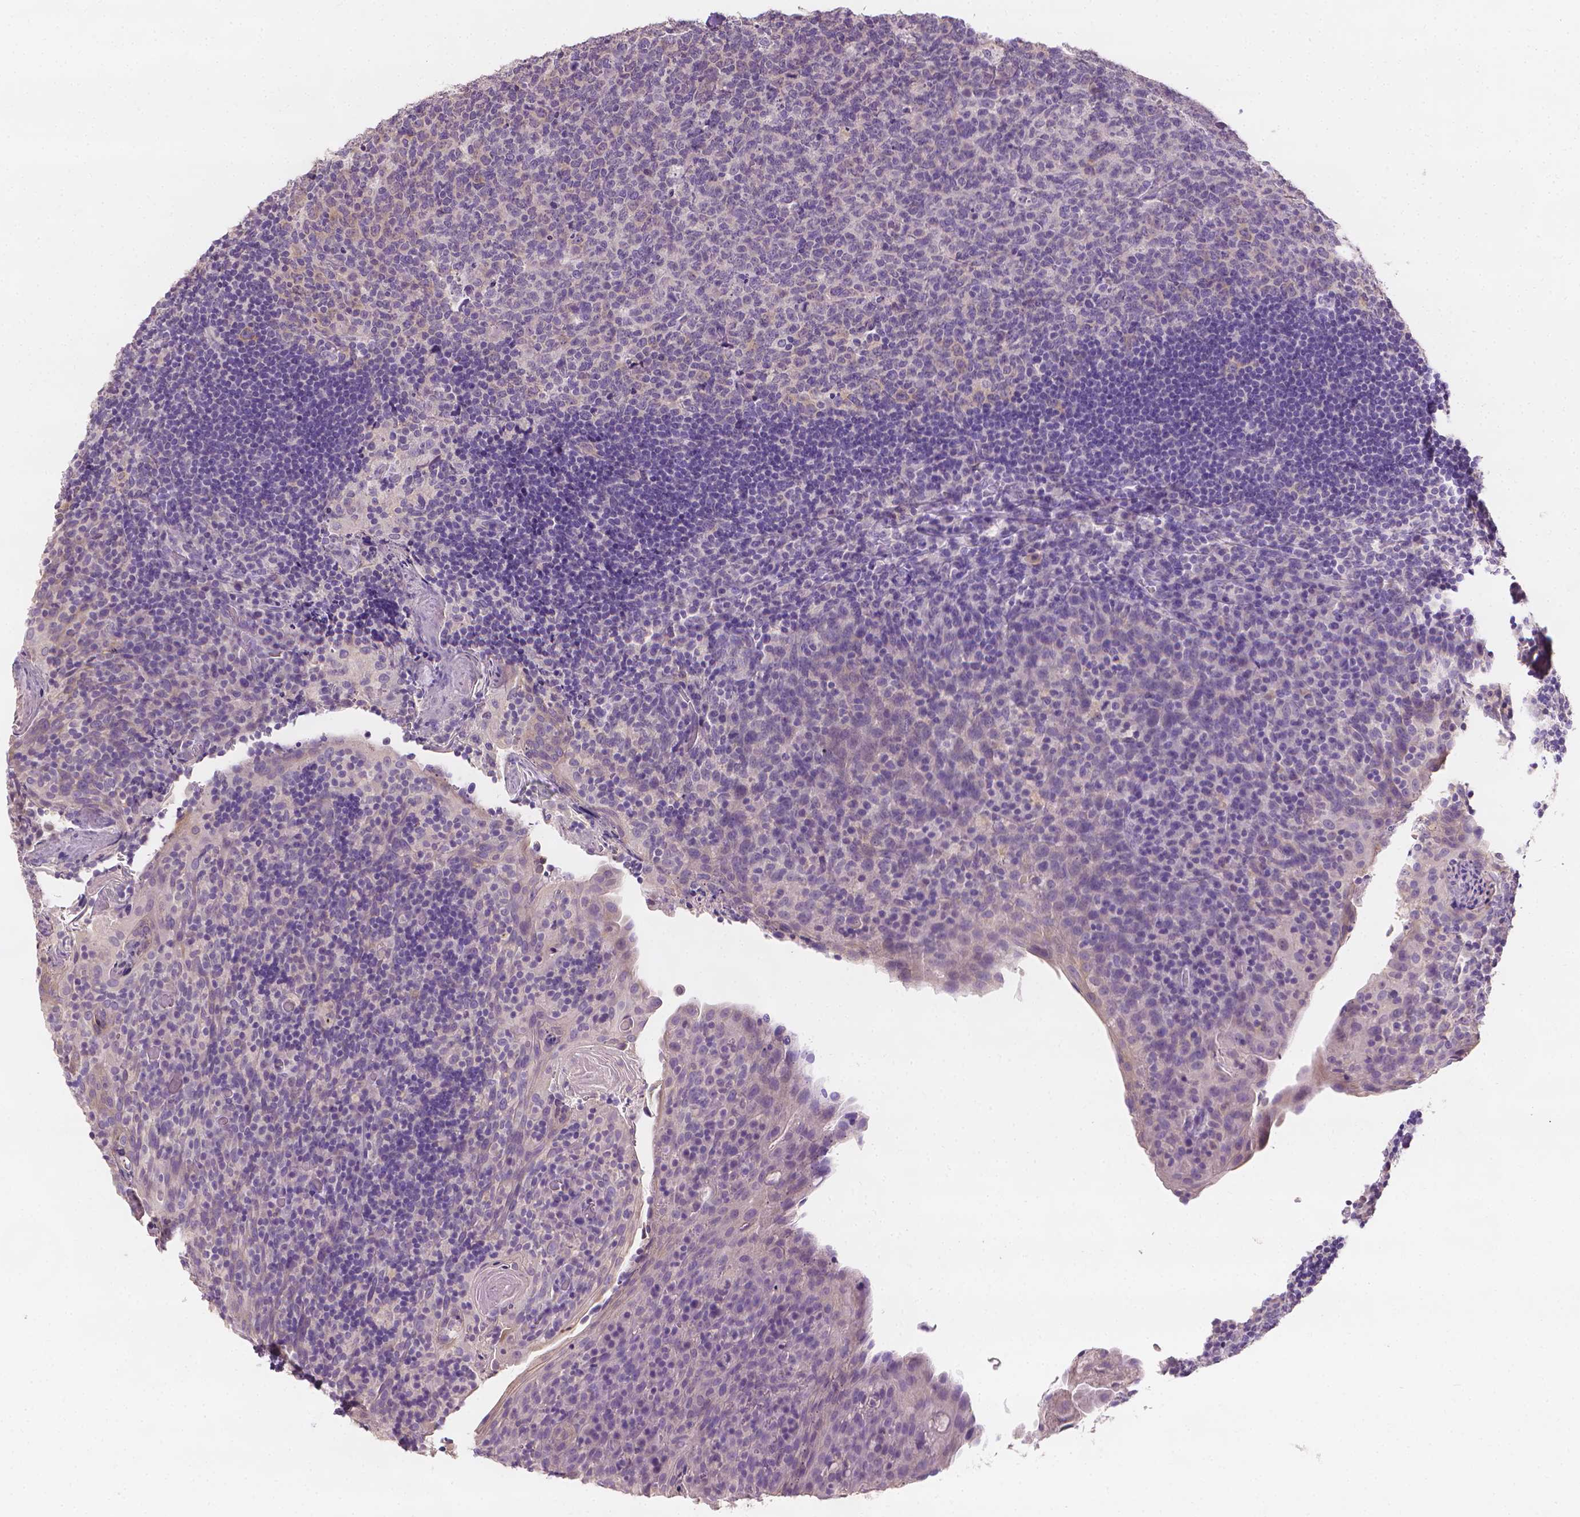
{"staining": {"intensity": "negative", "quantity": "none", "location": "none"}, "tissue": "tonsil", "cell_type": "Germinal center cells", "image_type": "normal", "snomed": [{"axis": "morphology", "description": "Normal tissue, NOS"}, {"axis": "topography", "description": "Tonsil"}], "caption": "An IHC photomicrograph of normal tonsil is shown. There is no staining in germinal center cells of tonsil. The staining is performed using DAB (3,3'-diaminobenzidine) brown chromogen with nuclei counter-stained in using hematoxylin.", "gene": "FASN", "patient": {"sex": "male", "age": 17}}